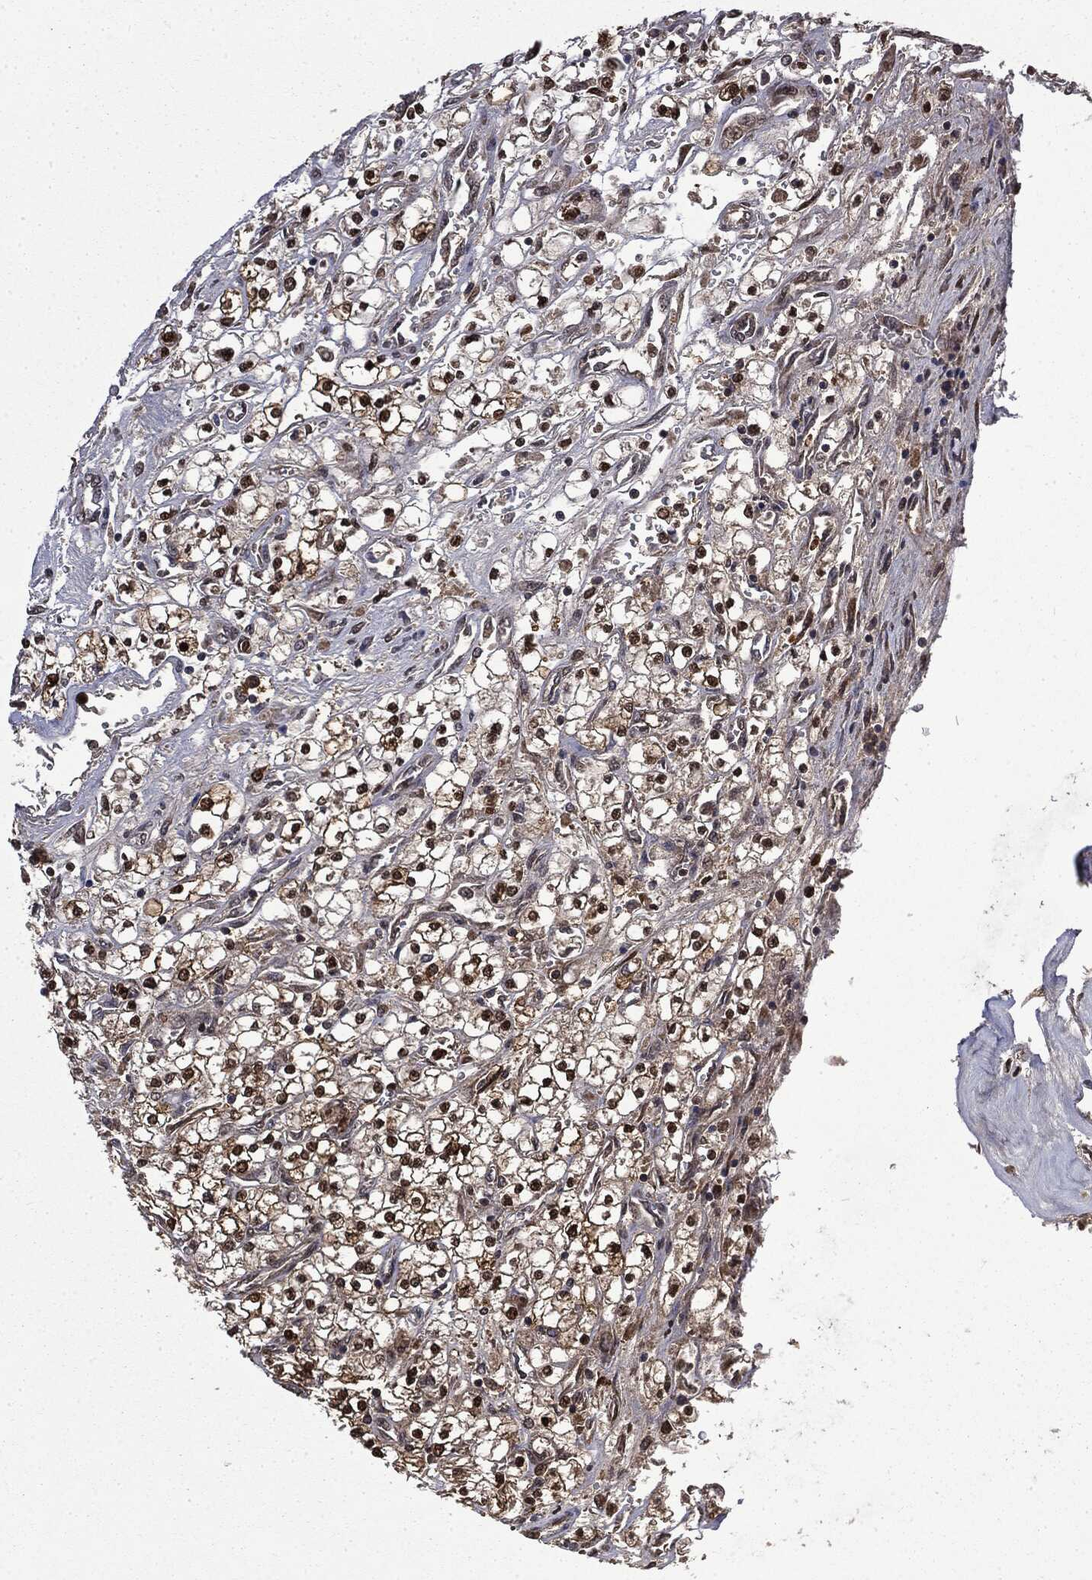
{"staining": {"intensity": "moderate", "quantity": ">75%", "location": "cytoplasmic/membranous,nuclear"}, "tissue": "renal cancer", "cell_type": "Tumor cells", "image_type": "cancer", "snomed": [{"axis": "morphology", "description": "Adenocarcinoma, NOS"}, {"axis": "topography", "description": "Kidney"}], "caption": "IHC image of neoplastic tissue: human renal cancer (adenocarcinoma) stained using immunohistochemistry (IHC) reveals medium levels of moderate protein expression localized specifically in the cytoplasmic/membranous and nuclear of tumor cells, appearing as a cytoplasmic/membranous and nuclear brown color.", "gene": "GPI", "patient": {"sex": "male", "age": 80}}